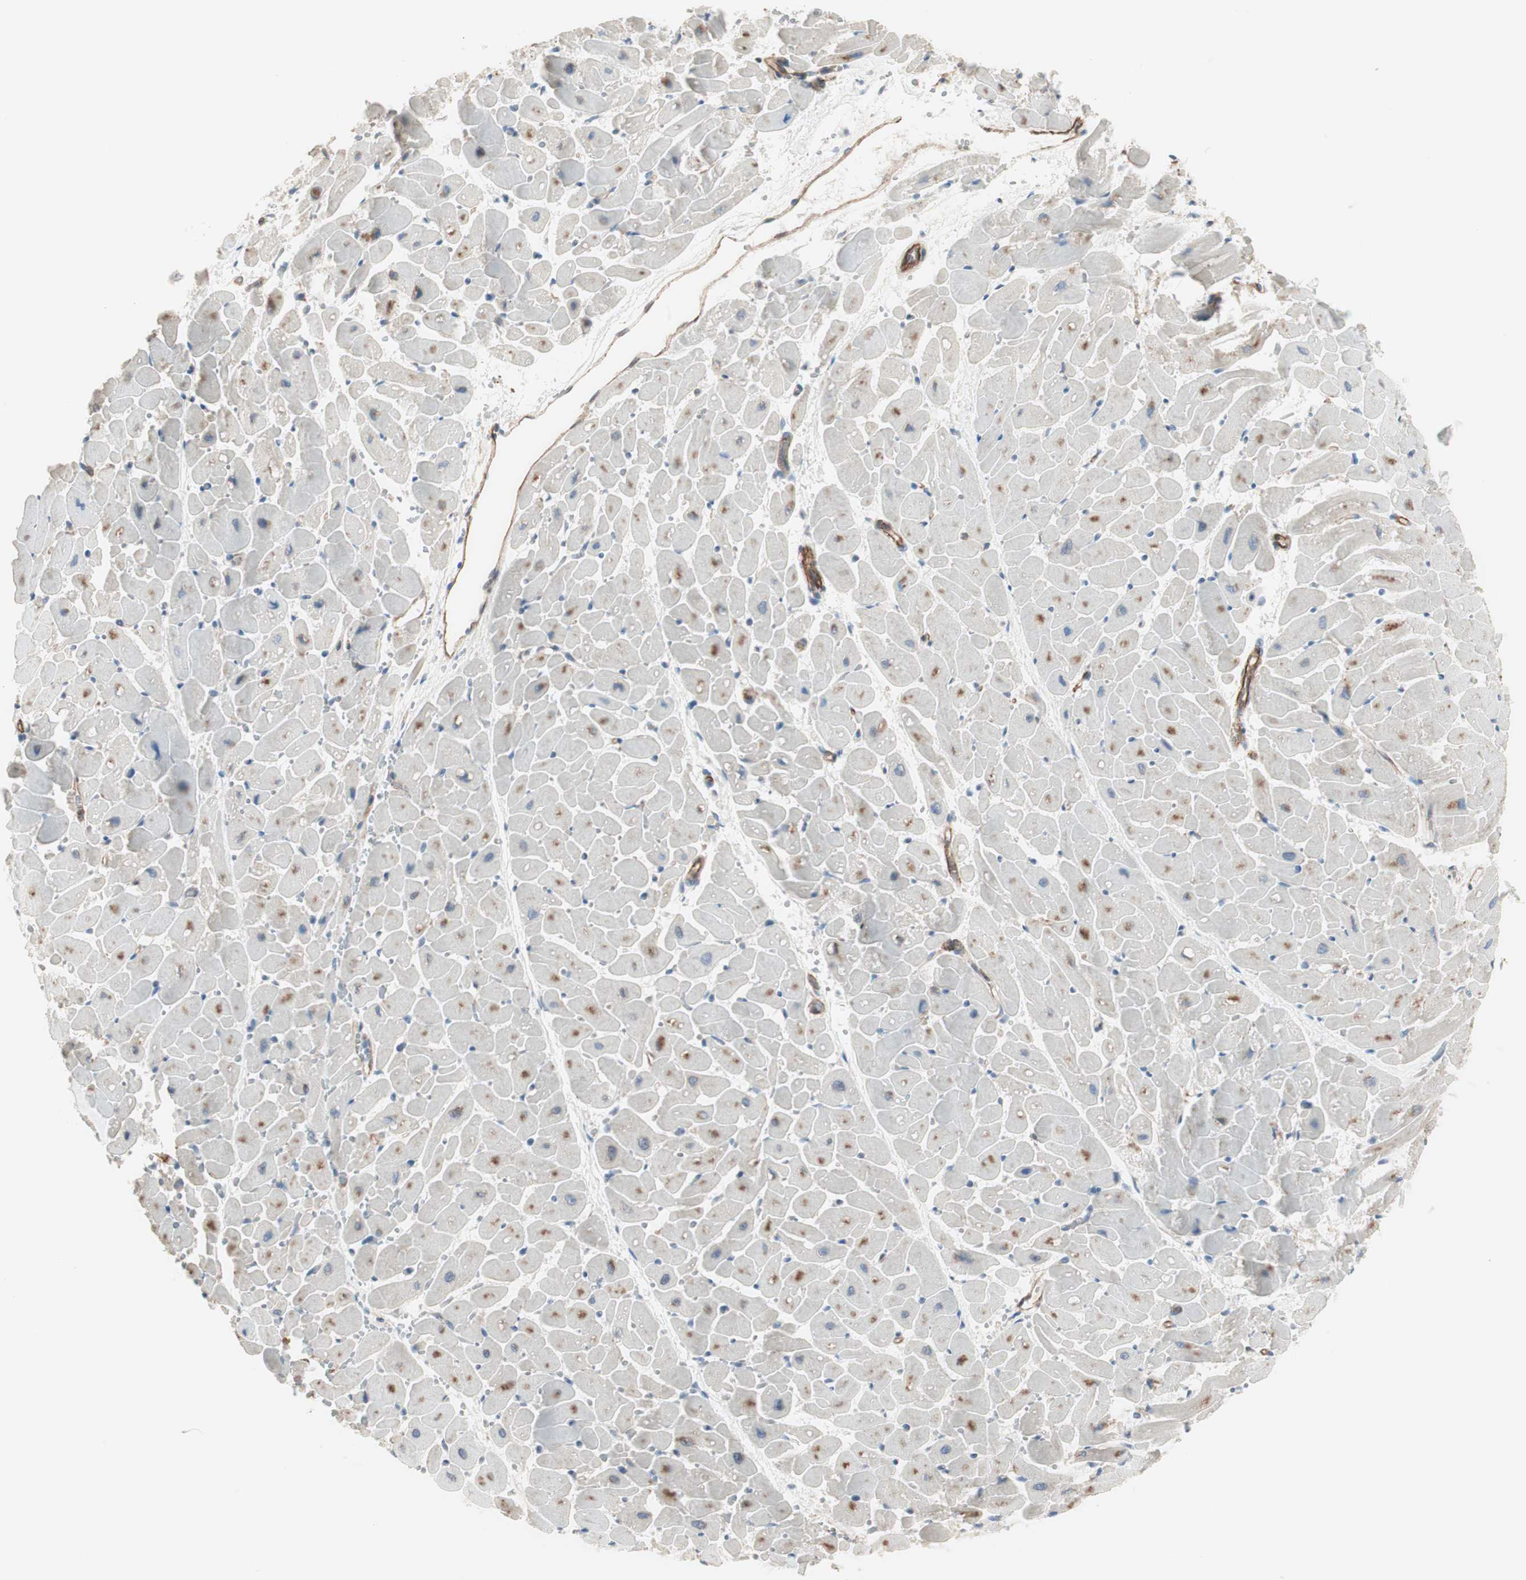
{"staining": {"intensity": "moderate", "quantity": "25%-75%", "location": "cytoplasmic/membranous"}, "tissue": "heart muscle", "cell_type": "Cardiomyocytes", "image_type": "normal", "snomed": [{"axis": "morphology", "description": "Normal tissue, NOS"}, {"axis": "topography", "description": "Heart"}], "caption": "About 25%-75% of cardiomyocytes in normal heart muscle display moderate cytoplasmic/membranous protein positivity as visualized by brown immunohistochemical staining.", "gene": "ITGB4", "patient": {"sex": "female", "age": 19}}